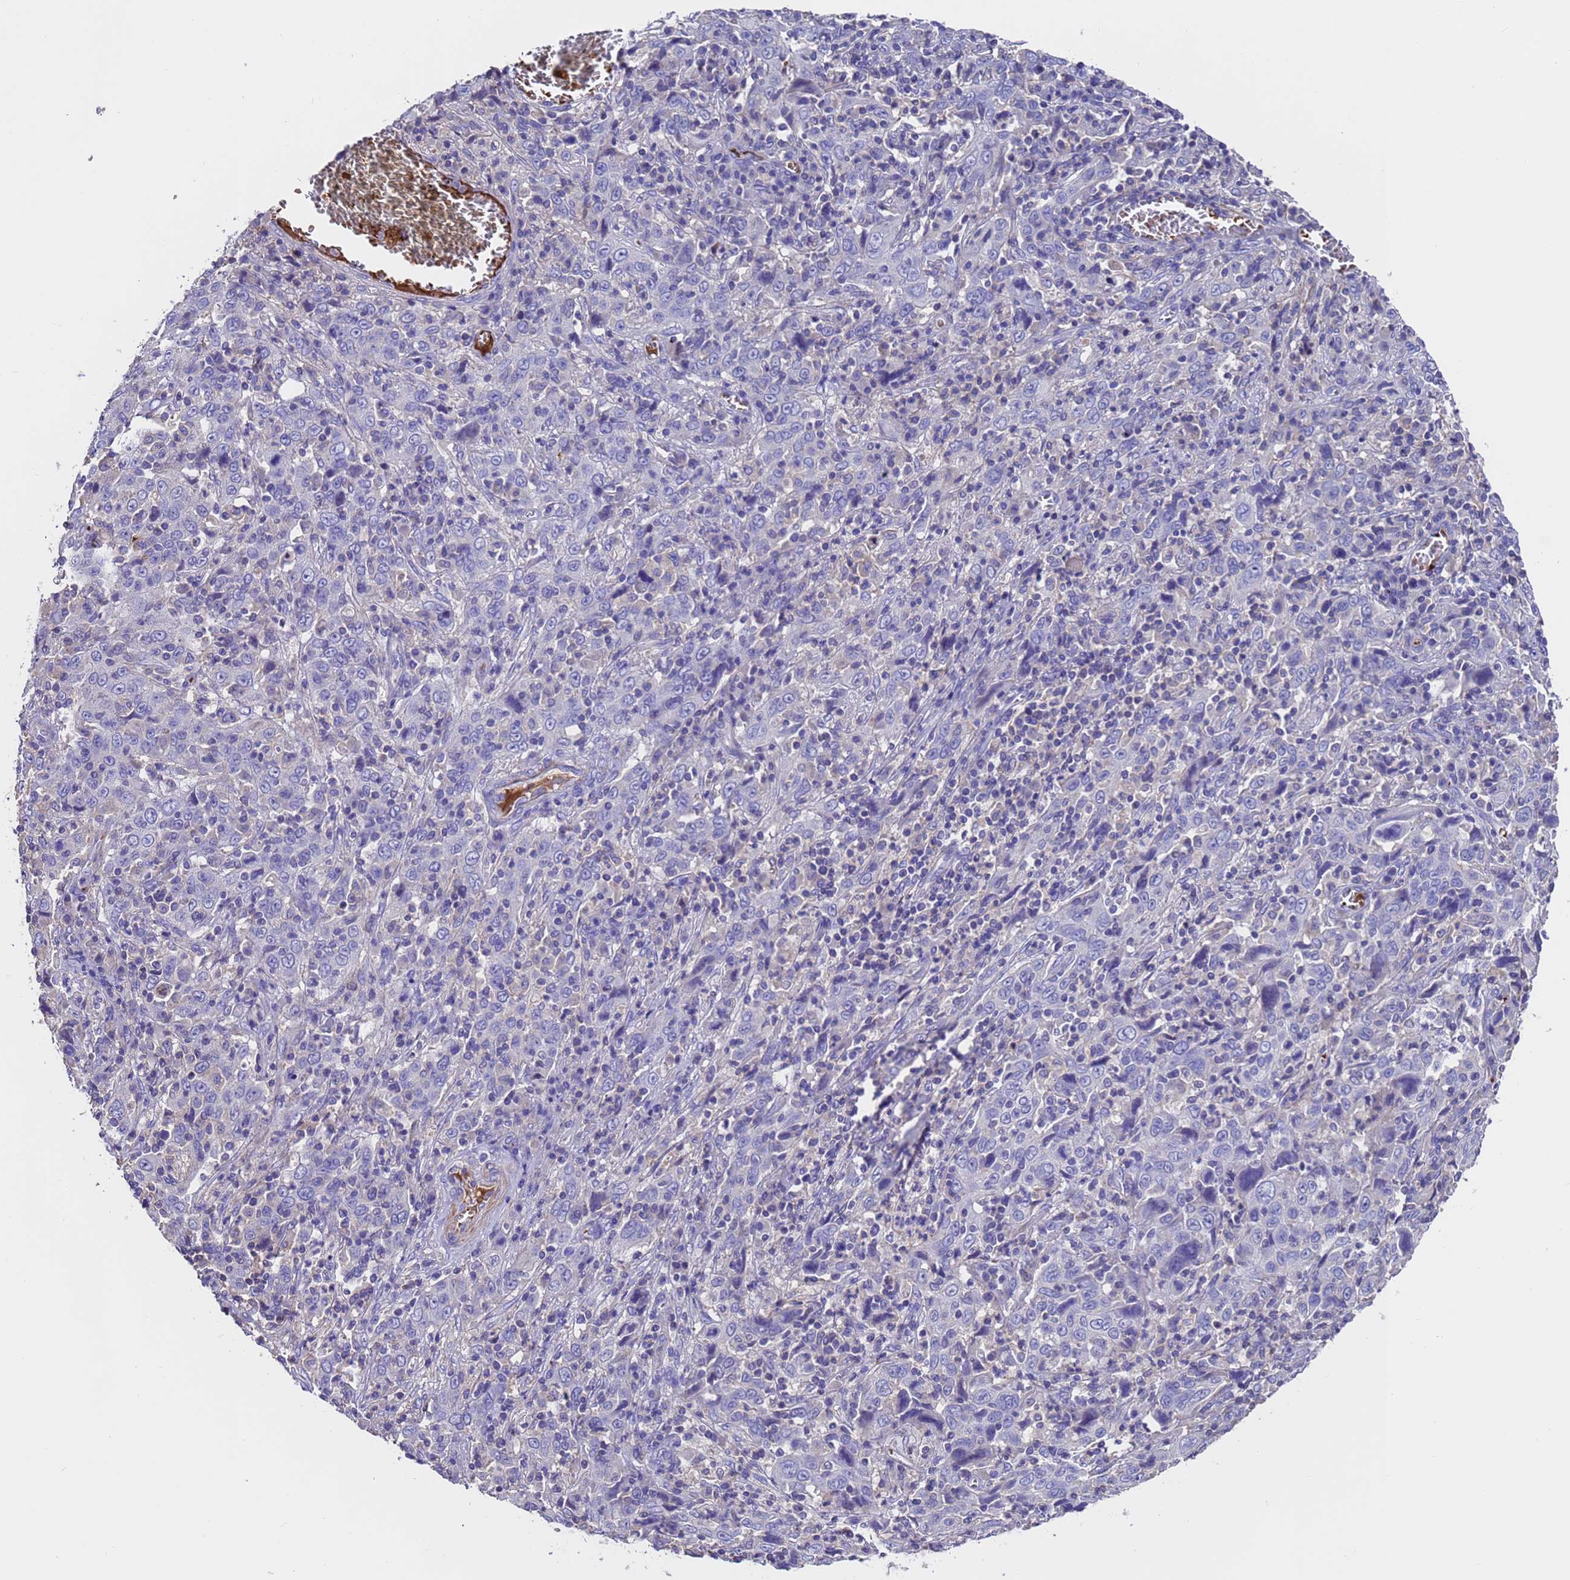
{"staining": {"intensity": "negative", "quantity": "none", "location": "none"}, "tissue": "cervical cancer", "cell_type": "Tumor cells", "image_type": "cancer", "snomed": [{"axis": "morphology", "description": "Squamous cell carcinoma, NOS"}, {"axis": "topography", "description": "Cervix"}], "caption": "Immunohistochemistry histopathology image of neoplastic tissue: human squamous cell carcinoma (cervical) stained with DAB reveals no significant protein staining in tumor cells. Nuclei are stained in blue.", "gene": "ELP6", "patient": {"sex": "female", "age": 46}}